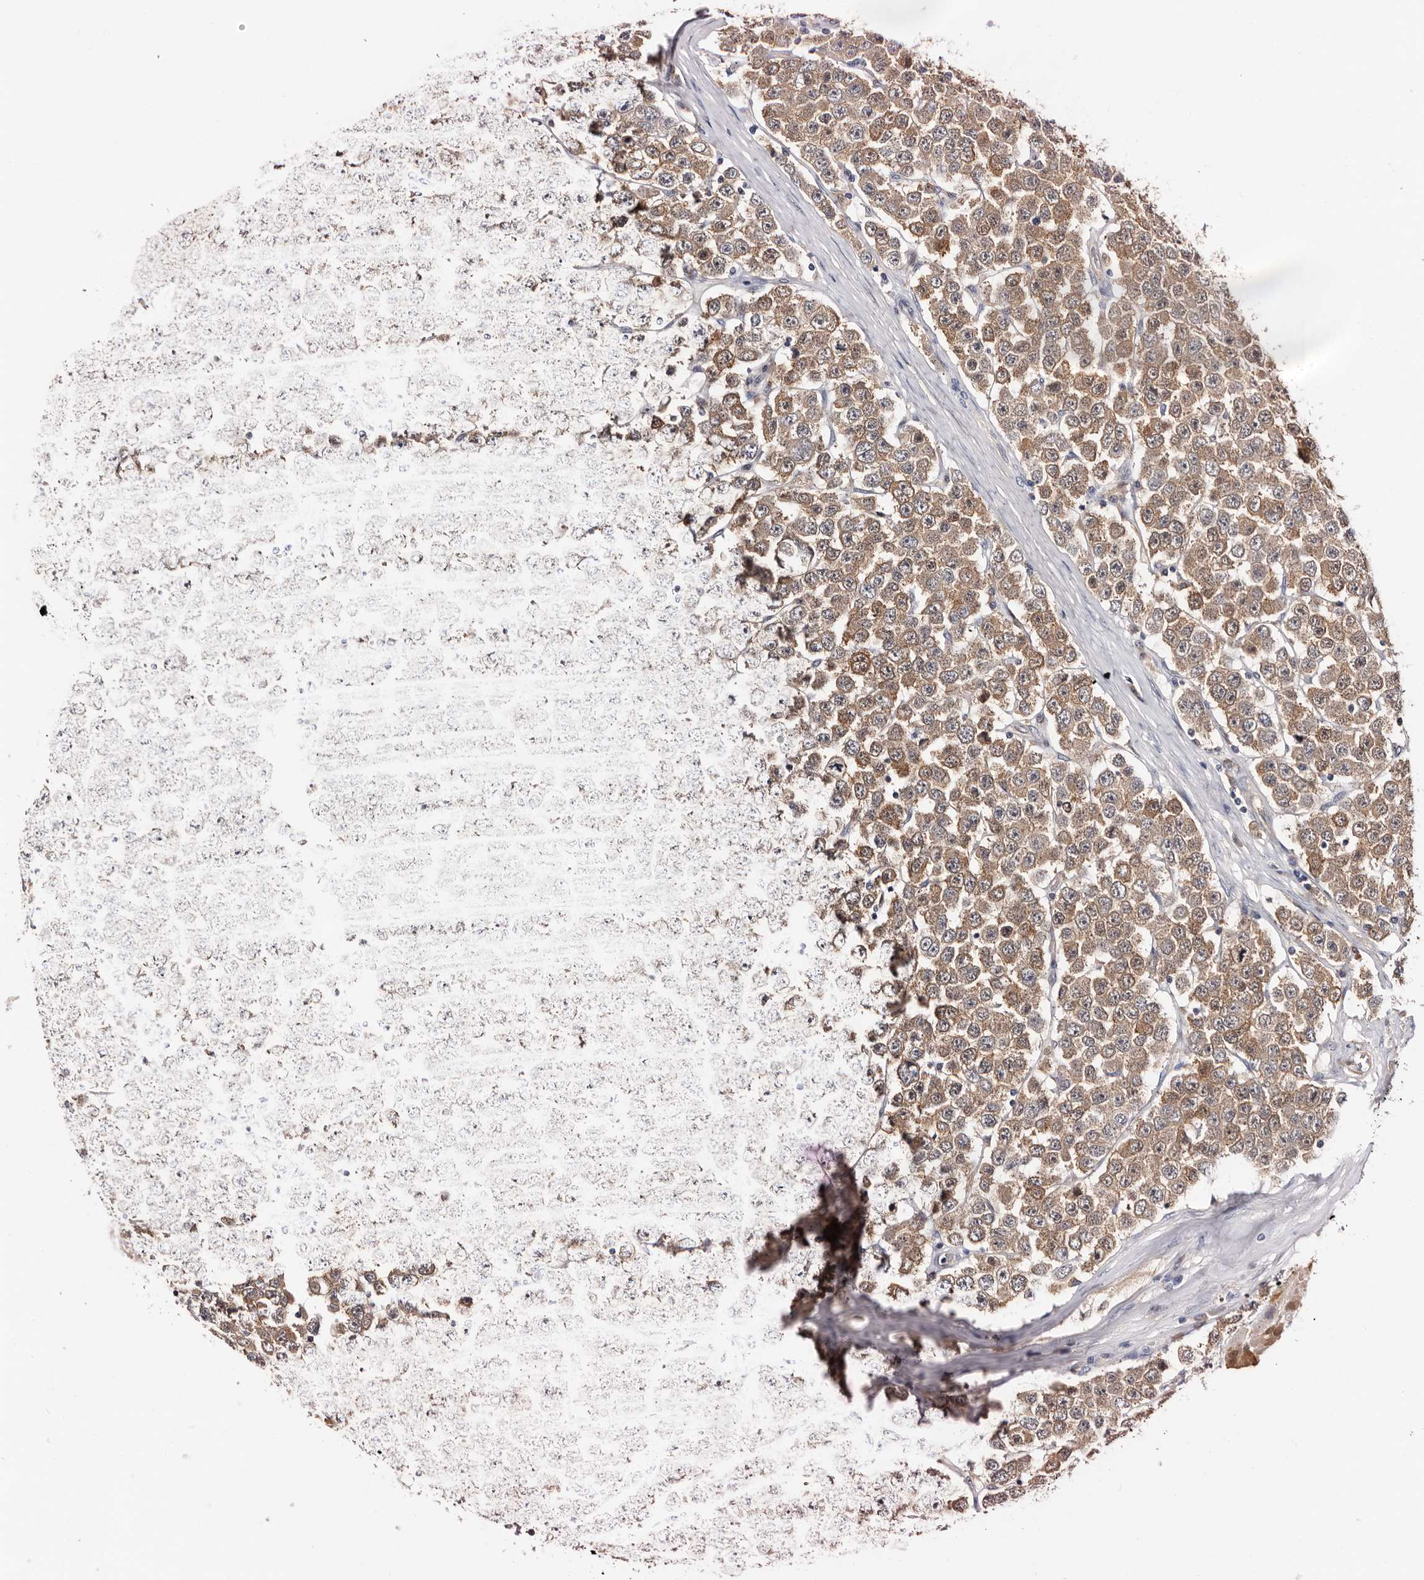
{"staining": {"intensity": "moderate", "quantity": ">75%", "location": "cytoplasmic/membranous"}, "tissue": "testis cancer", "cell_type": "Tumor cells", "image_type": "cancer", "snomed": [{"axis": "morphology", "description": "Seminoma, NOS"}, {"axis": "topography", "description": "Testis"}], "caption": "IHC histopathology image of testis seminoma stained for a protein (brown), which shows medium levels of moderate cytoplasmic/membranous staining in approximately >75% of tumor cells.", "gene": "TP53I3", "patient": {"sex": "male", "age": 28}}